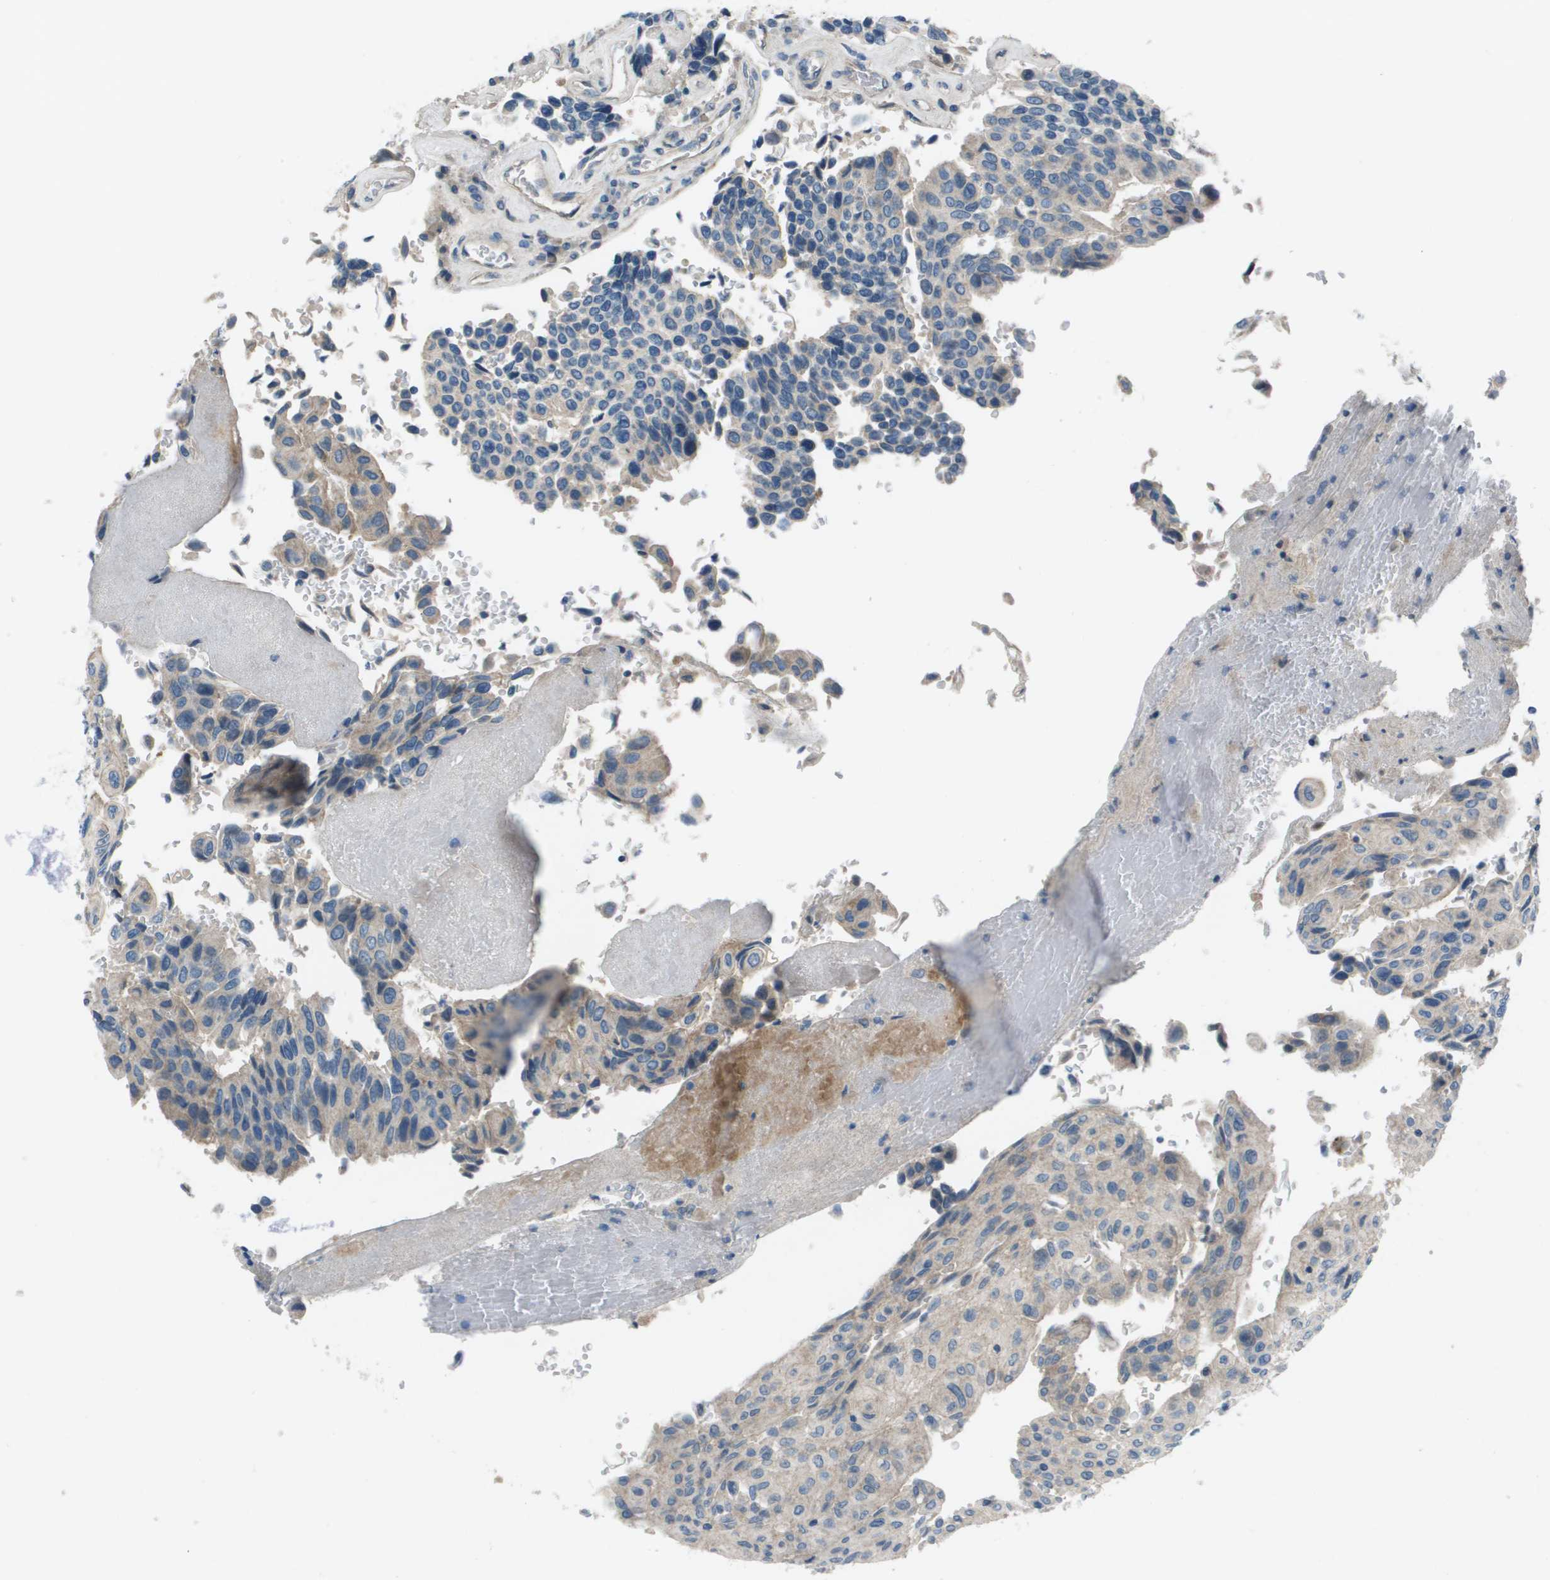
{"staining": {"intensity": "weak", "quantity": "<25%", "location": "cytoplasmic/membranous"}, "tissue": "urothelial cancer", "cell_type": "Tumor cells", "image_type": "cancer", "snomed": [{"axis": "morphology", "description": "Urothelial carcinoma, High grade"}, {"axis": "topography", "description": "Urinary bladder"}], "caption": "Immunohistochemical staining of human urothelial cancer shows no significant staining in tumor cells. The staining was performed using DAB (3,3'-diaminobenzidine) to visualize the protein expression in brown, while the nuclei were stained in blue with hematoxylin (Magnification: 20x).", "gene": "PCOLCE", "patient": {"sex": "male", "age": 66}}